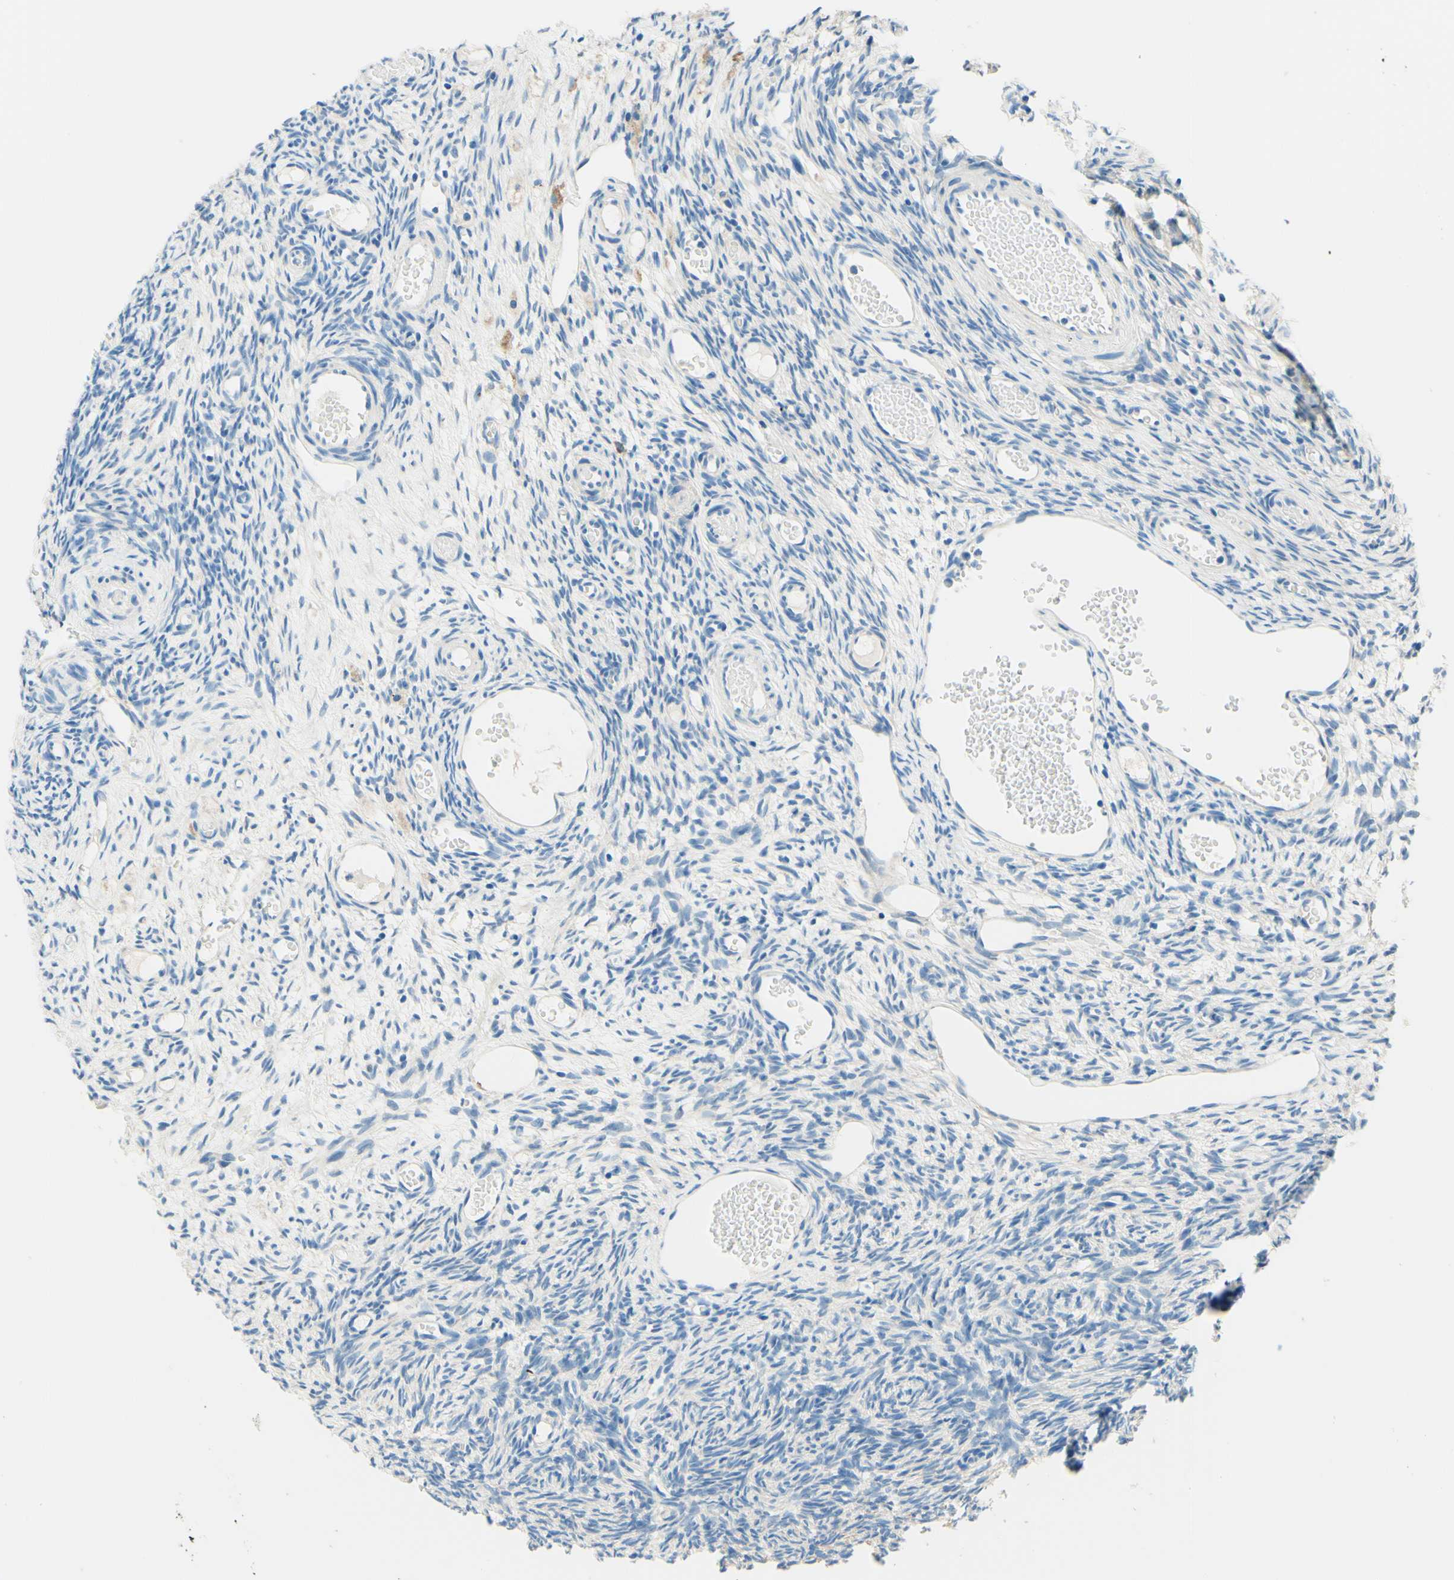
{"staining": {"intensity": "negative", "quantity": "none", "location": "none"}, "tissue": "ovary", "cell_type": "Ovarian stroma cells", "image_type": "normal", "snomed": [{"axis": "morphology", "description": "Normal tissue, NOS"}, {"axis": "topography", "description": "Ovary"}], "caption": "This is an immunohistochemistry (IHC) micrograph of benign human ovary. There is no positivity in ovarian stroma cells.", "gene": "PASD1", "patient": {"sex": "female", "age": 35}}